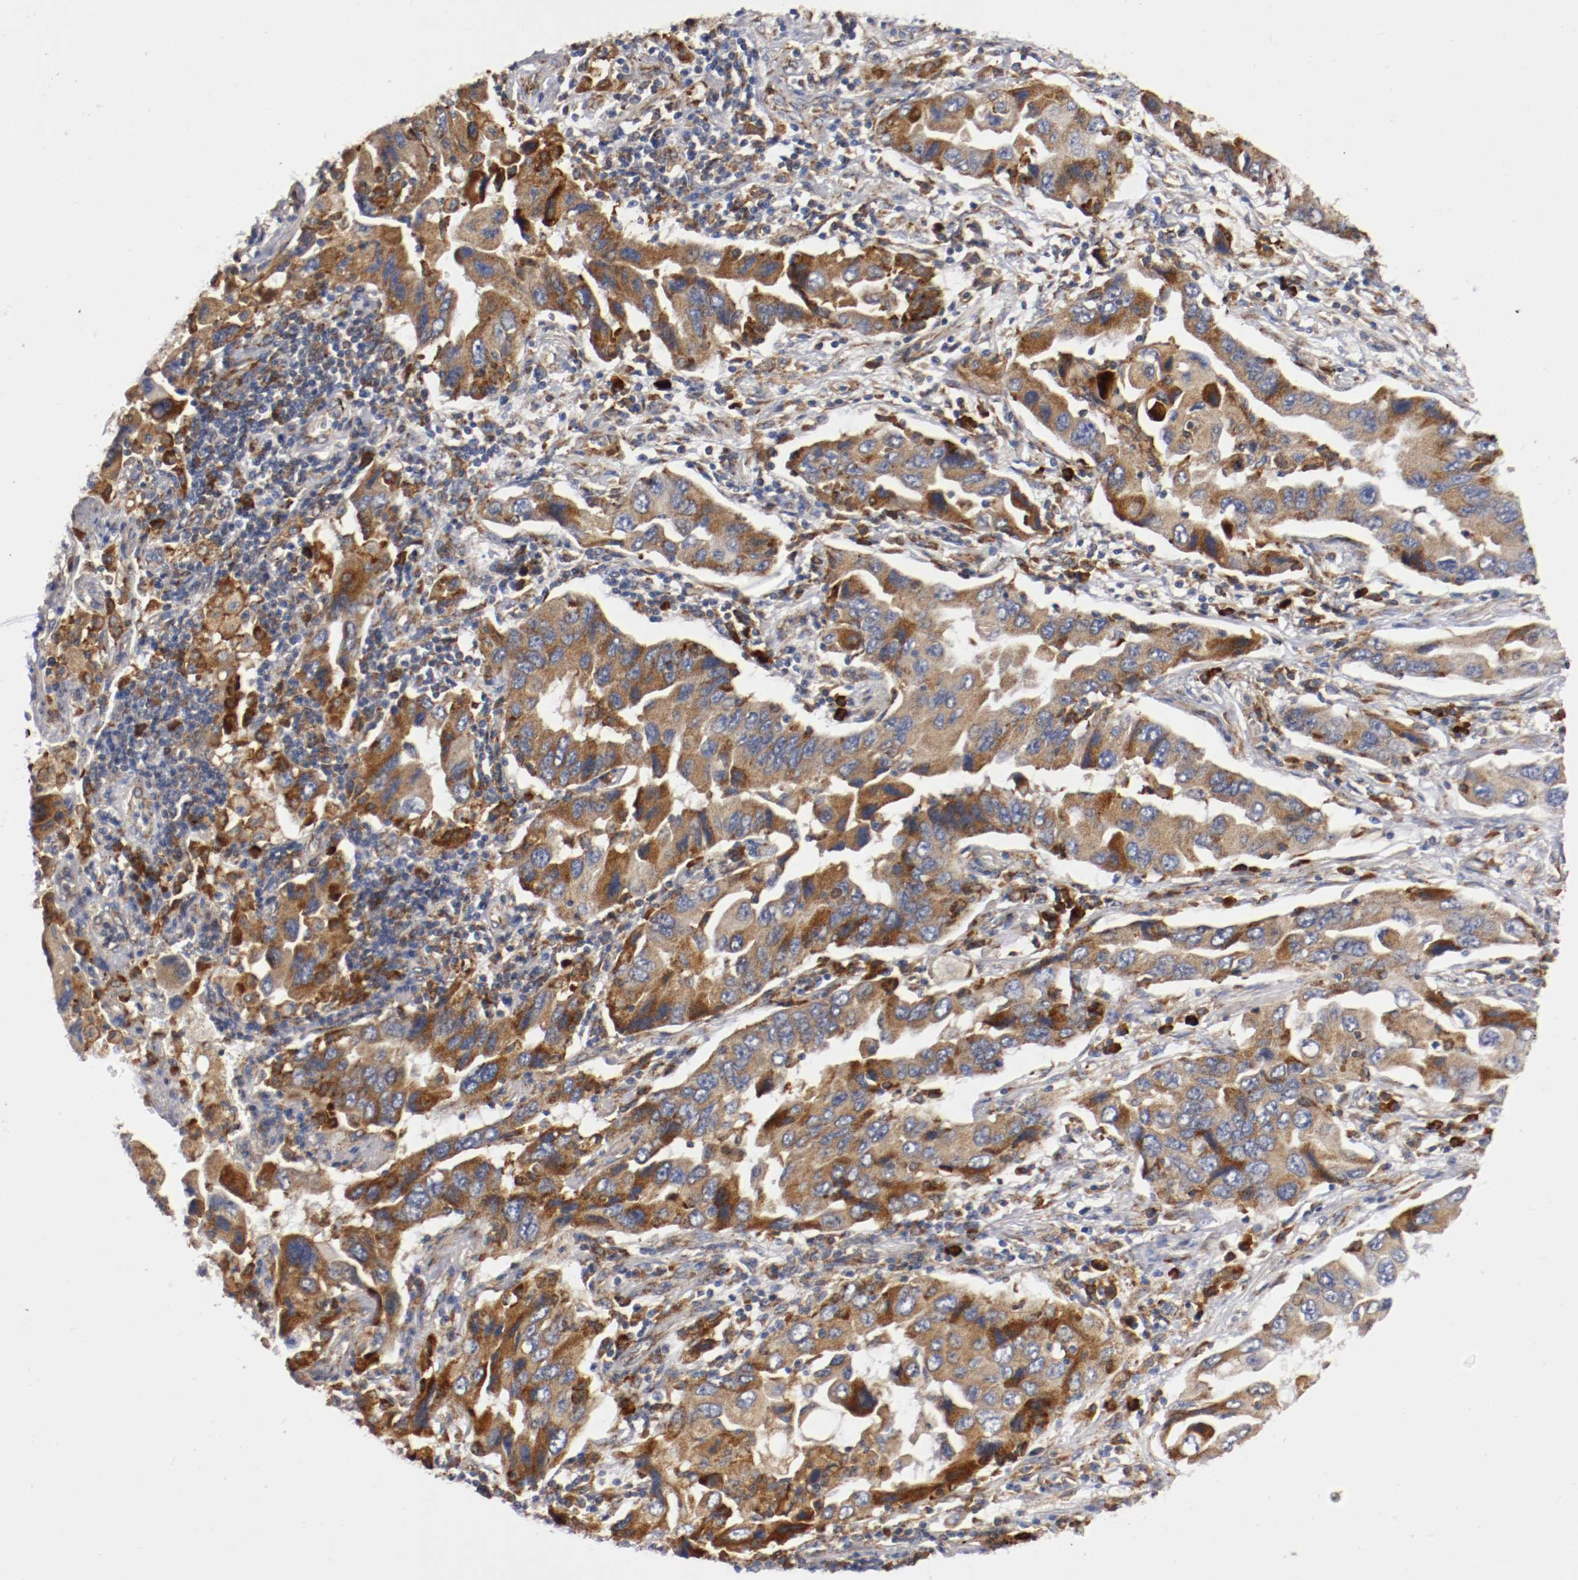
{"staining": {"intensity": "moderate", "quantity": ">75%", "location": "cytoplasmic/membranous"}, "tissue": "lung cancer", "cell_type": "Tumor cells", "image_type": "cancer", "snomed": [{"axis": "morphology", "description": "Adenocarcinoma, NOS"}, {"axis": "topography", "description": "Lung"}], "caption": "This image demonstrates IHC staining of adenocarcinoma (lung), with medium moderate cytoplasmic/membranous positivity in about >75% of tumor cells.", "gene": "TRAF2", "patient": {"sex": "female", "age": 65}}